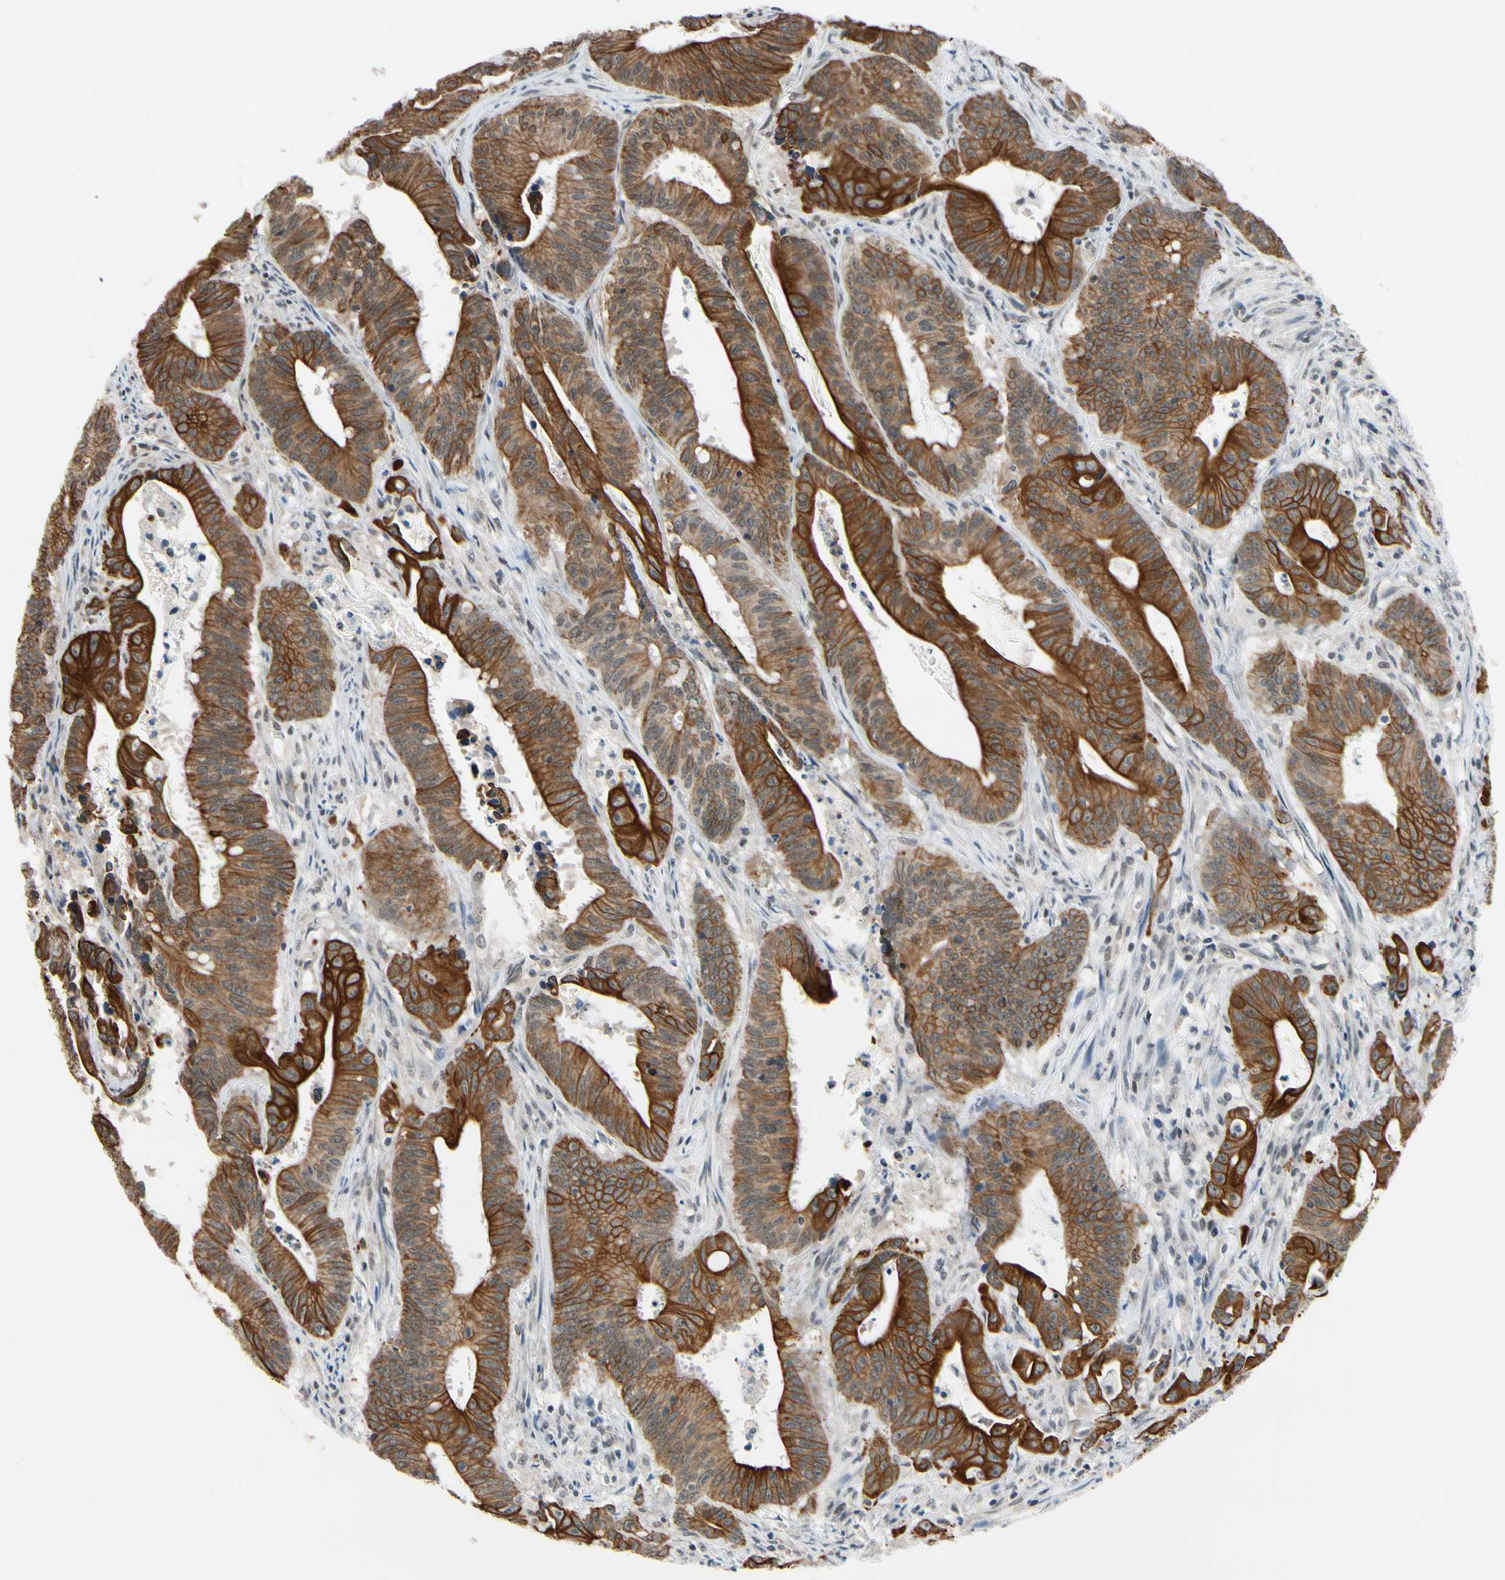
{"staining": {"intensity": "strong", "quantity": ">75%", "location": "cytoplasmic/membranous"}, "tissue": "colorectal cancer", "cell_type": "Tumor cells", "image_type": "cancer", "snomed": [{"axis": "morphology", "description": "Adenocarcinoma, NOS"}, {"axis": "topography", "description": "Colon"}], "caption": "Immunohistochemical staining of human colorectal cancer displays high levels of strong cytoplasmic/membranous staining in about >75% of tumor cells.", "gene": "TAF12", "patient": {"sex": "male", "age": 45}}